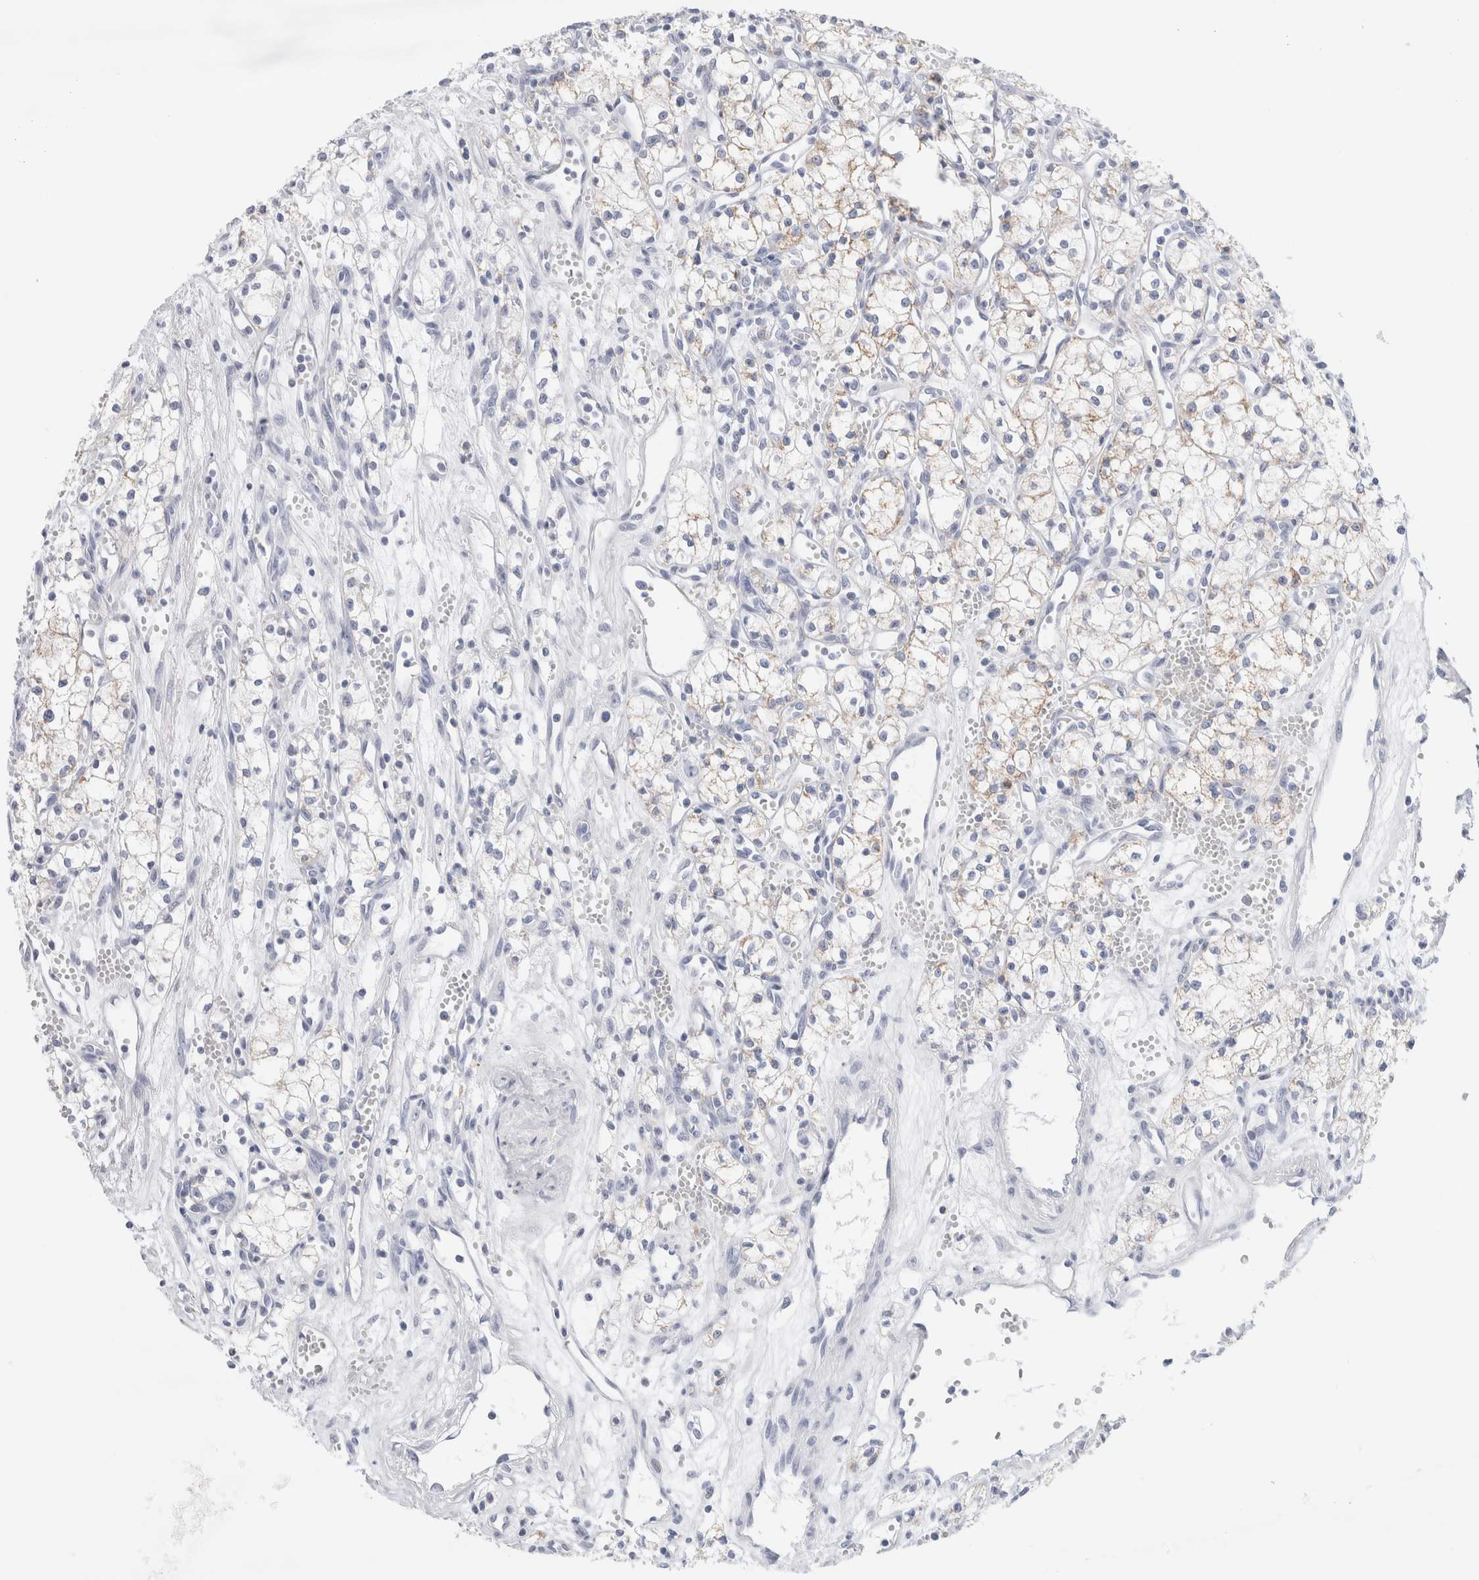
{"staining": {"intensity": "weak", "quantity": "25%-75%", "location": "cytoplasmic/membranous"}, "tissue": "renal cancer", "cell_type": "Tumor cells", "image_type": "cancer", "snomed": [{"axis": "morphology", "description": "Adenocarcinoma, NOS"}, {"axis": "topography", "description": "Kidney"}], "caption": "Immunohistochemical staining of adenocarcinoma (renal) reveals low levels of weak cytoplasmic/membranous positivity in about 25%-75% of tumor cells. The staining was performed using DAB (3,3'-diaminobenzidine), with brown indicating positive protein expression. Nuclei are stained blue with hematoxylin.", "gene": "ECHDC2", "patient": {"sex": "male", "age": 59}}